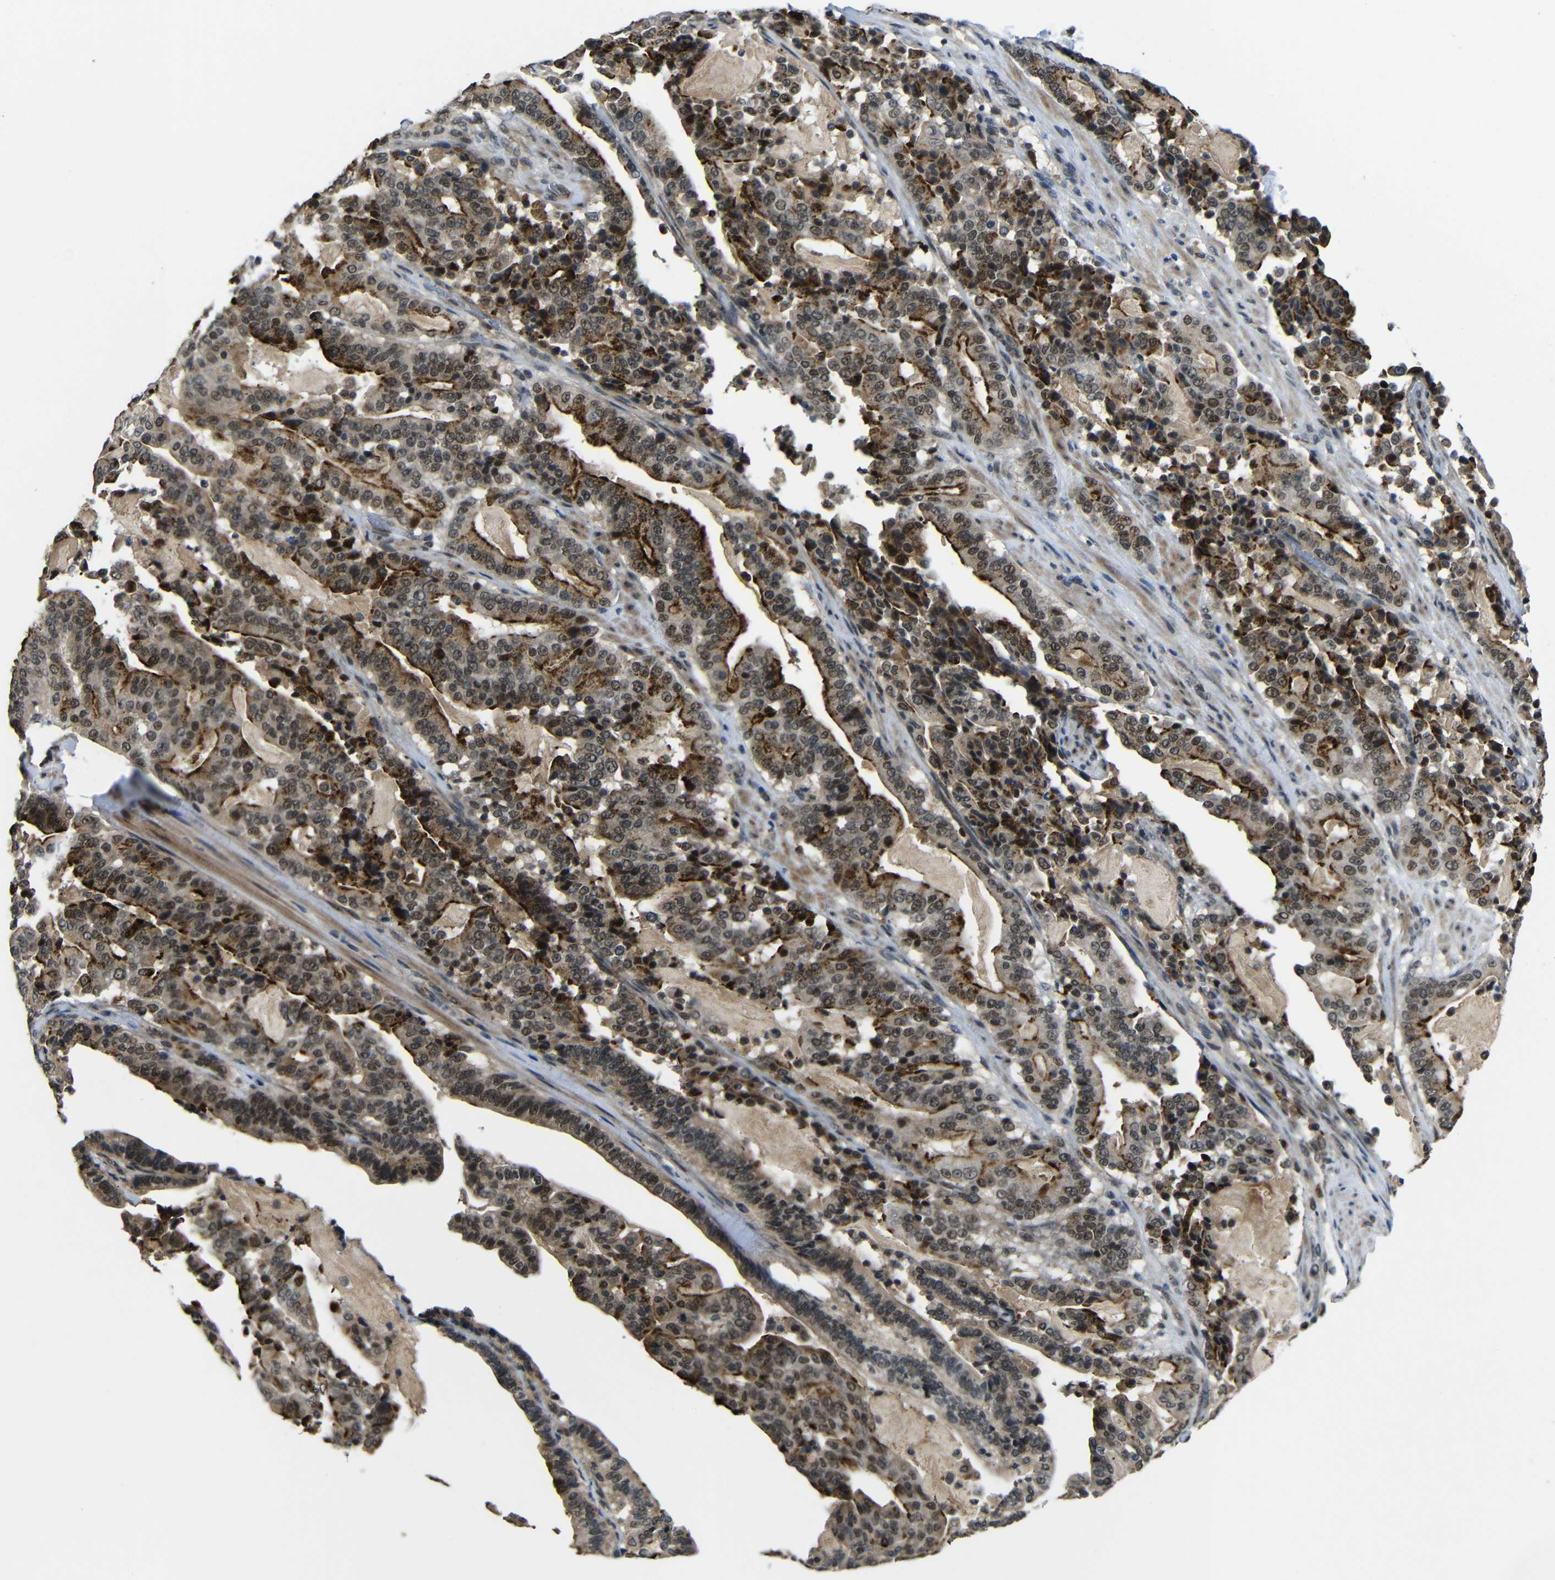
{"staining": {"intensity": "strong", "quantity": "25%-75%", "location": "cytoplasmic/membranous,nuclear"}, "tissue": "pancreatic cancer", "cell_type": "Tumor cells", "image_type": "cancer", "snomed": [{"axis": "morphology", "description": "Adenocarcinoma, NOS"}, {"axis": "topography", "description": "Pancreas"}], "caption": "The micrograph exhibits immunohistochemical staining of pancreatic cancer (adenocarcinoma). There is strong cytoplasmic/membranous and nuclear staining is appreciated in about 25%-75% of tumor cells.", "gene": "FAM172A", "patient": {"sex": "male", "age": 63}}